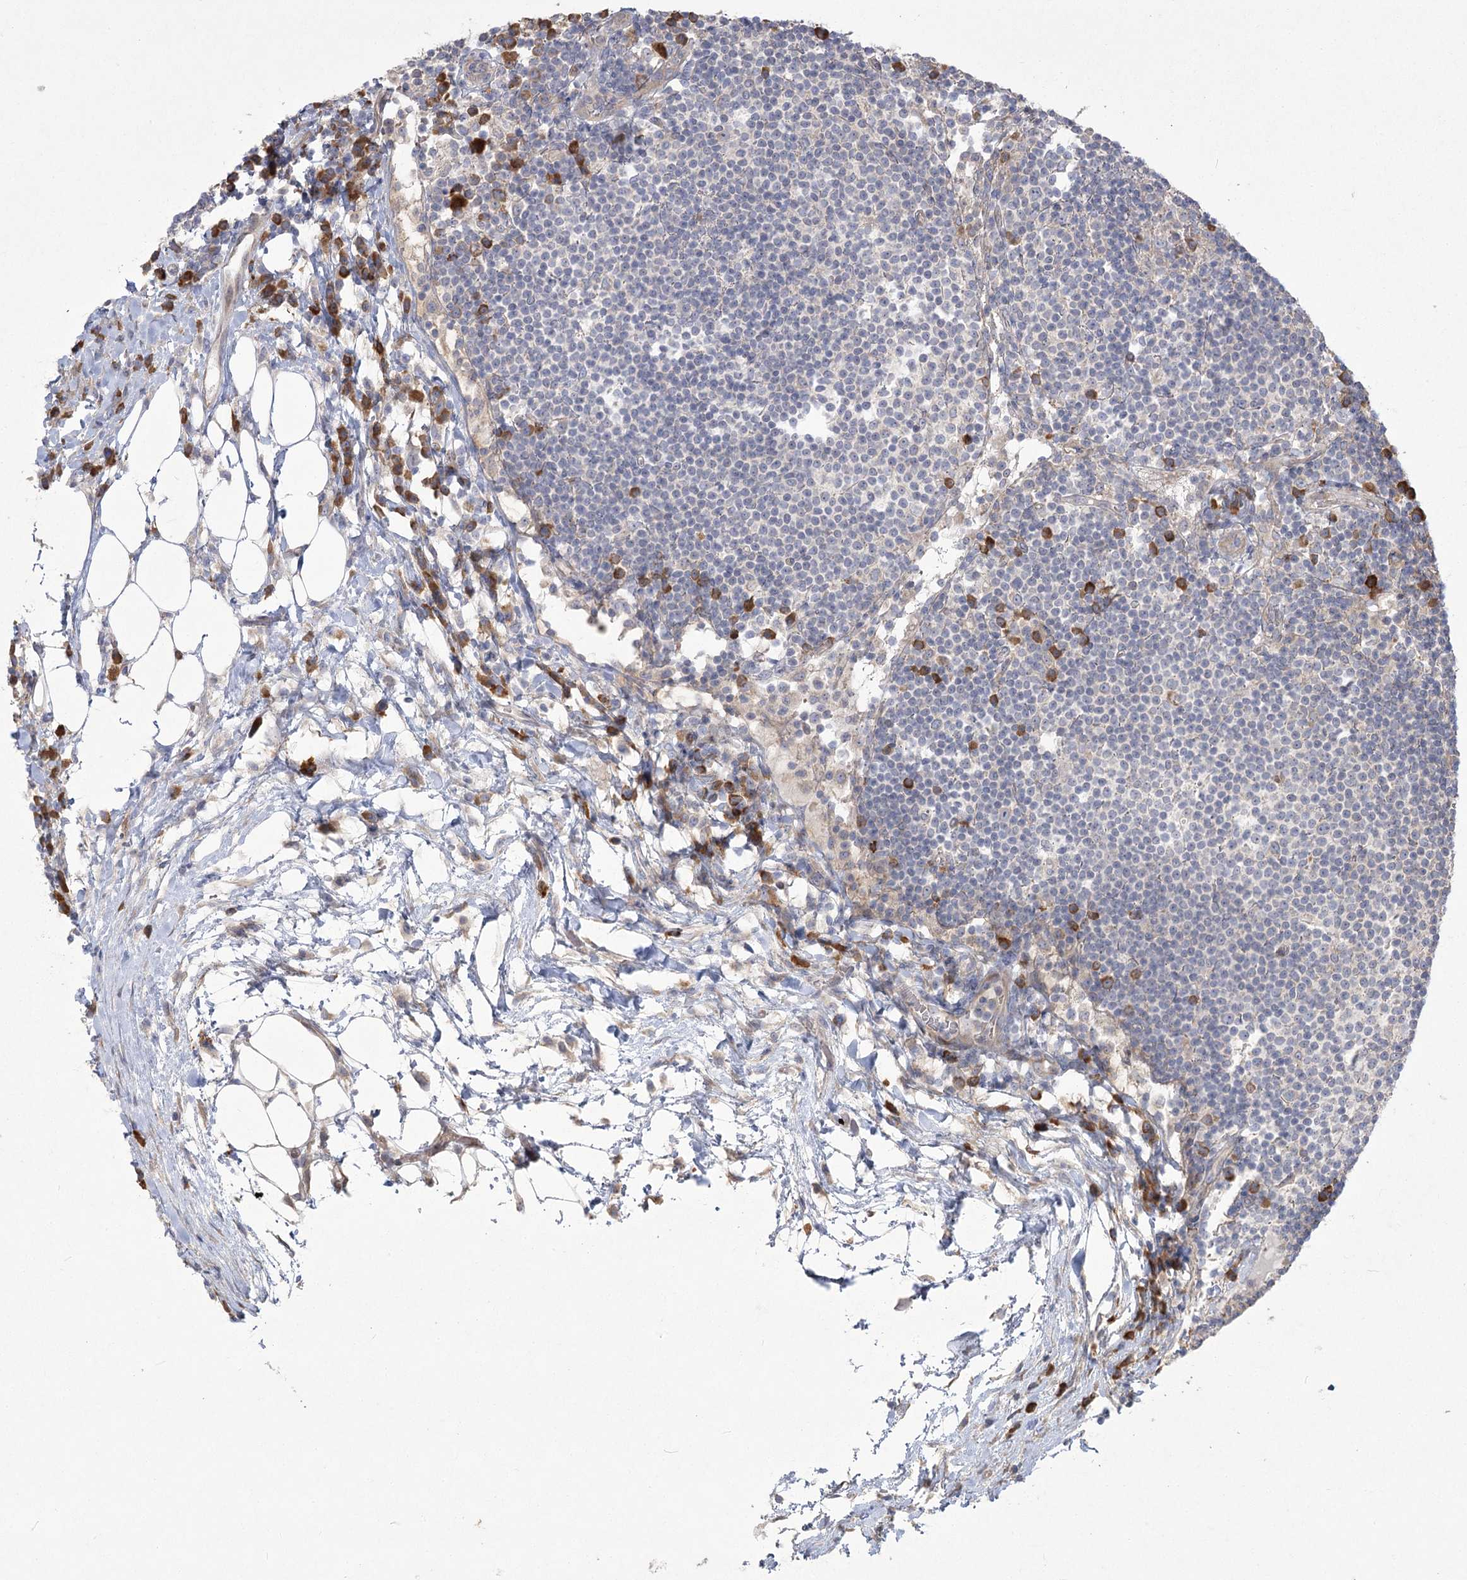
{"staining": {"intensity": "strong", "quantity": "<25%", "location": "cytoplasmic/membranous"}, "tissue": "lymph node", "cell_type": "Non-germinal center cells", "image_type": "normal", "snomed": [{"axis": "morphology", "description": "Normal tissue, NOS"}, {"axis": "topography", "description": "Lymph node"}], "caption": "Brown immunohistochemical staining in unremarkable lymph node reveals strong cytoplasmic/membranous expression in about <25% of non-germinal center cells. (Stains: DAB in brown, nuclei in blue, Microscopy: brightfield microscopy at high magnification).", "gene": "CAMTA1", "patient": {"sex": "female", "age": 53}}